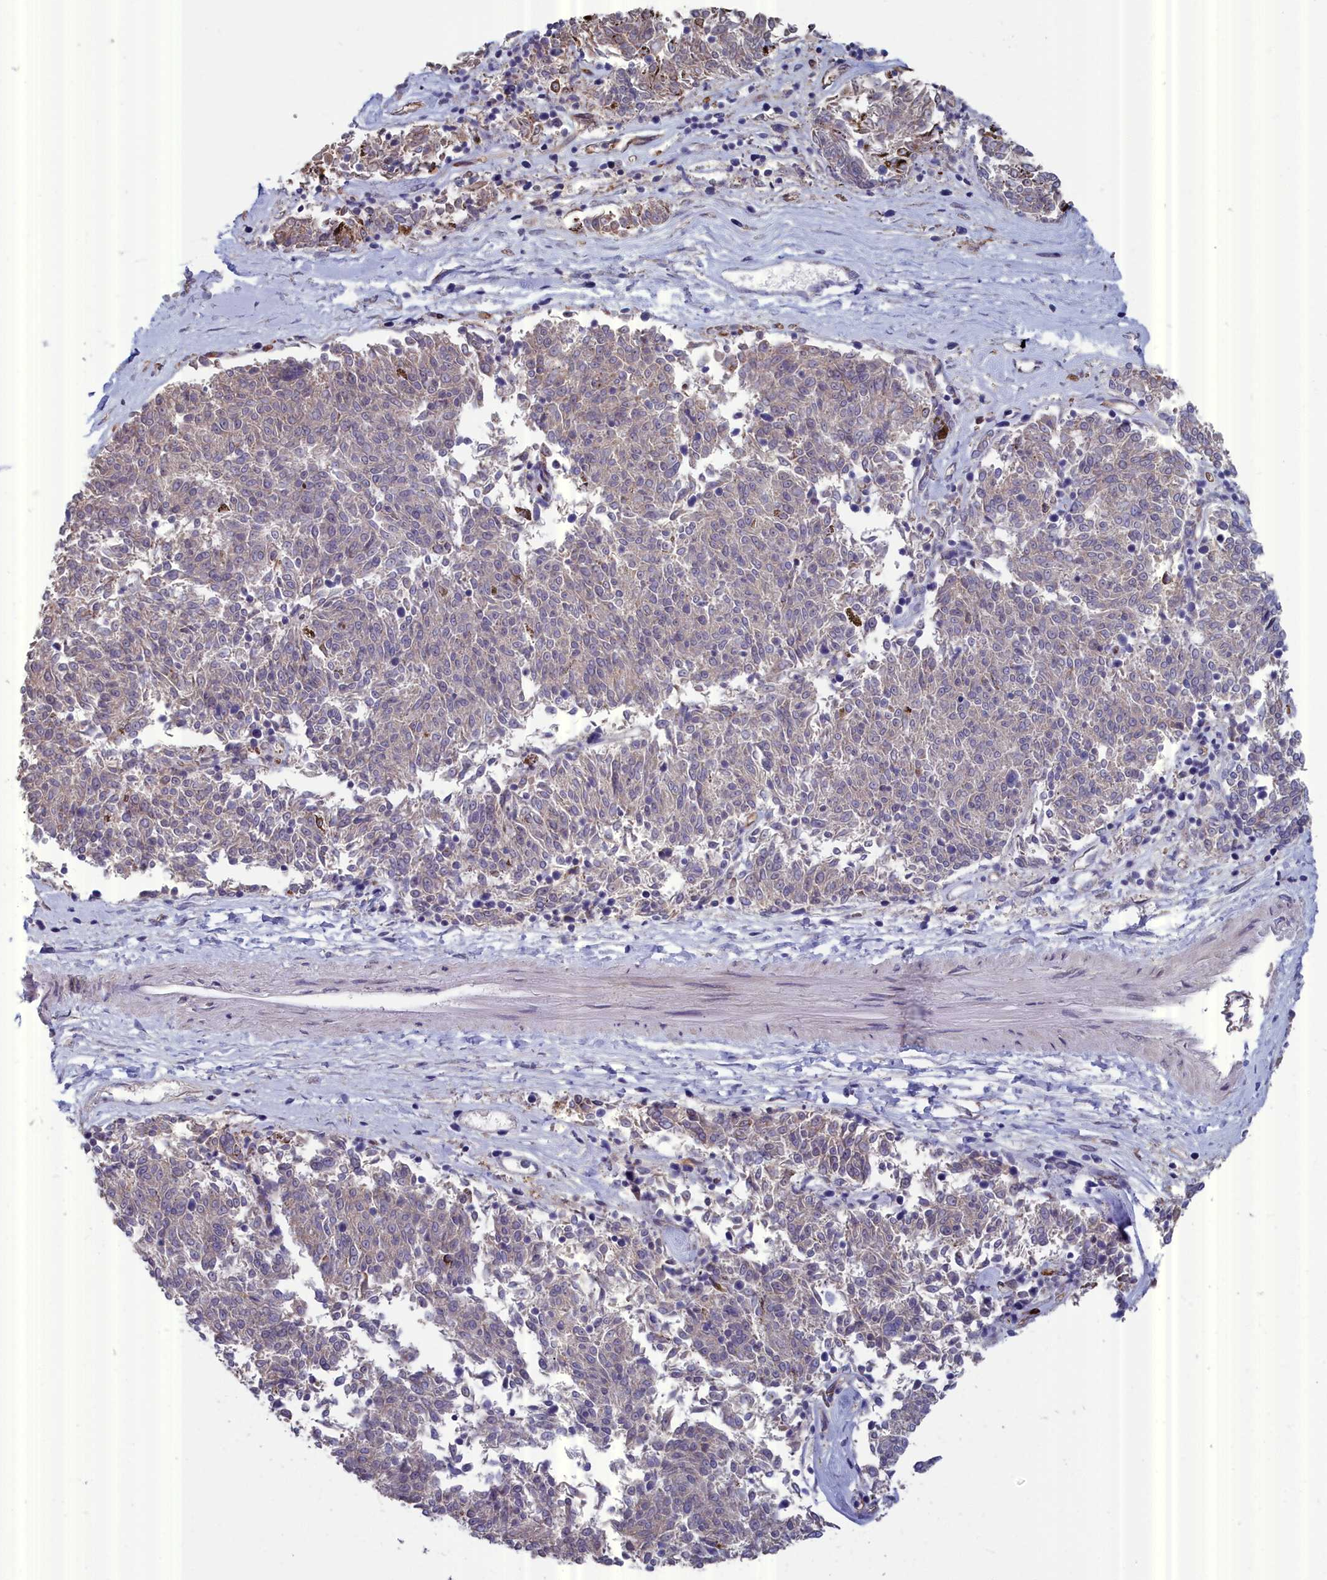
{"staining": {"intensity": "negative", "quantity": "none", "location": "none"}, "tissue": "melanoma", "cell_type": "Tumor cells", "image_type": "cancer", "snomed": [{"axis": "morphology", "description": "Malignant melanoma, NOS"}, {"axis": "topography", "description": "Skin"}], "caption": "A photomicrograph of human melanoma is negative for staining in tumor cells. (DAB immunohistochemistry (IHC) visualized using brightfield microscopy, high magnification).", "gene": "RDX", "patient": {"sex": "female", "age": 72}}